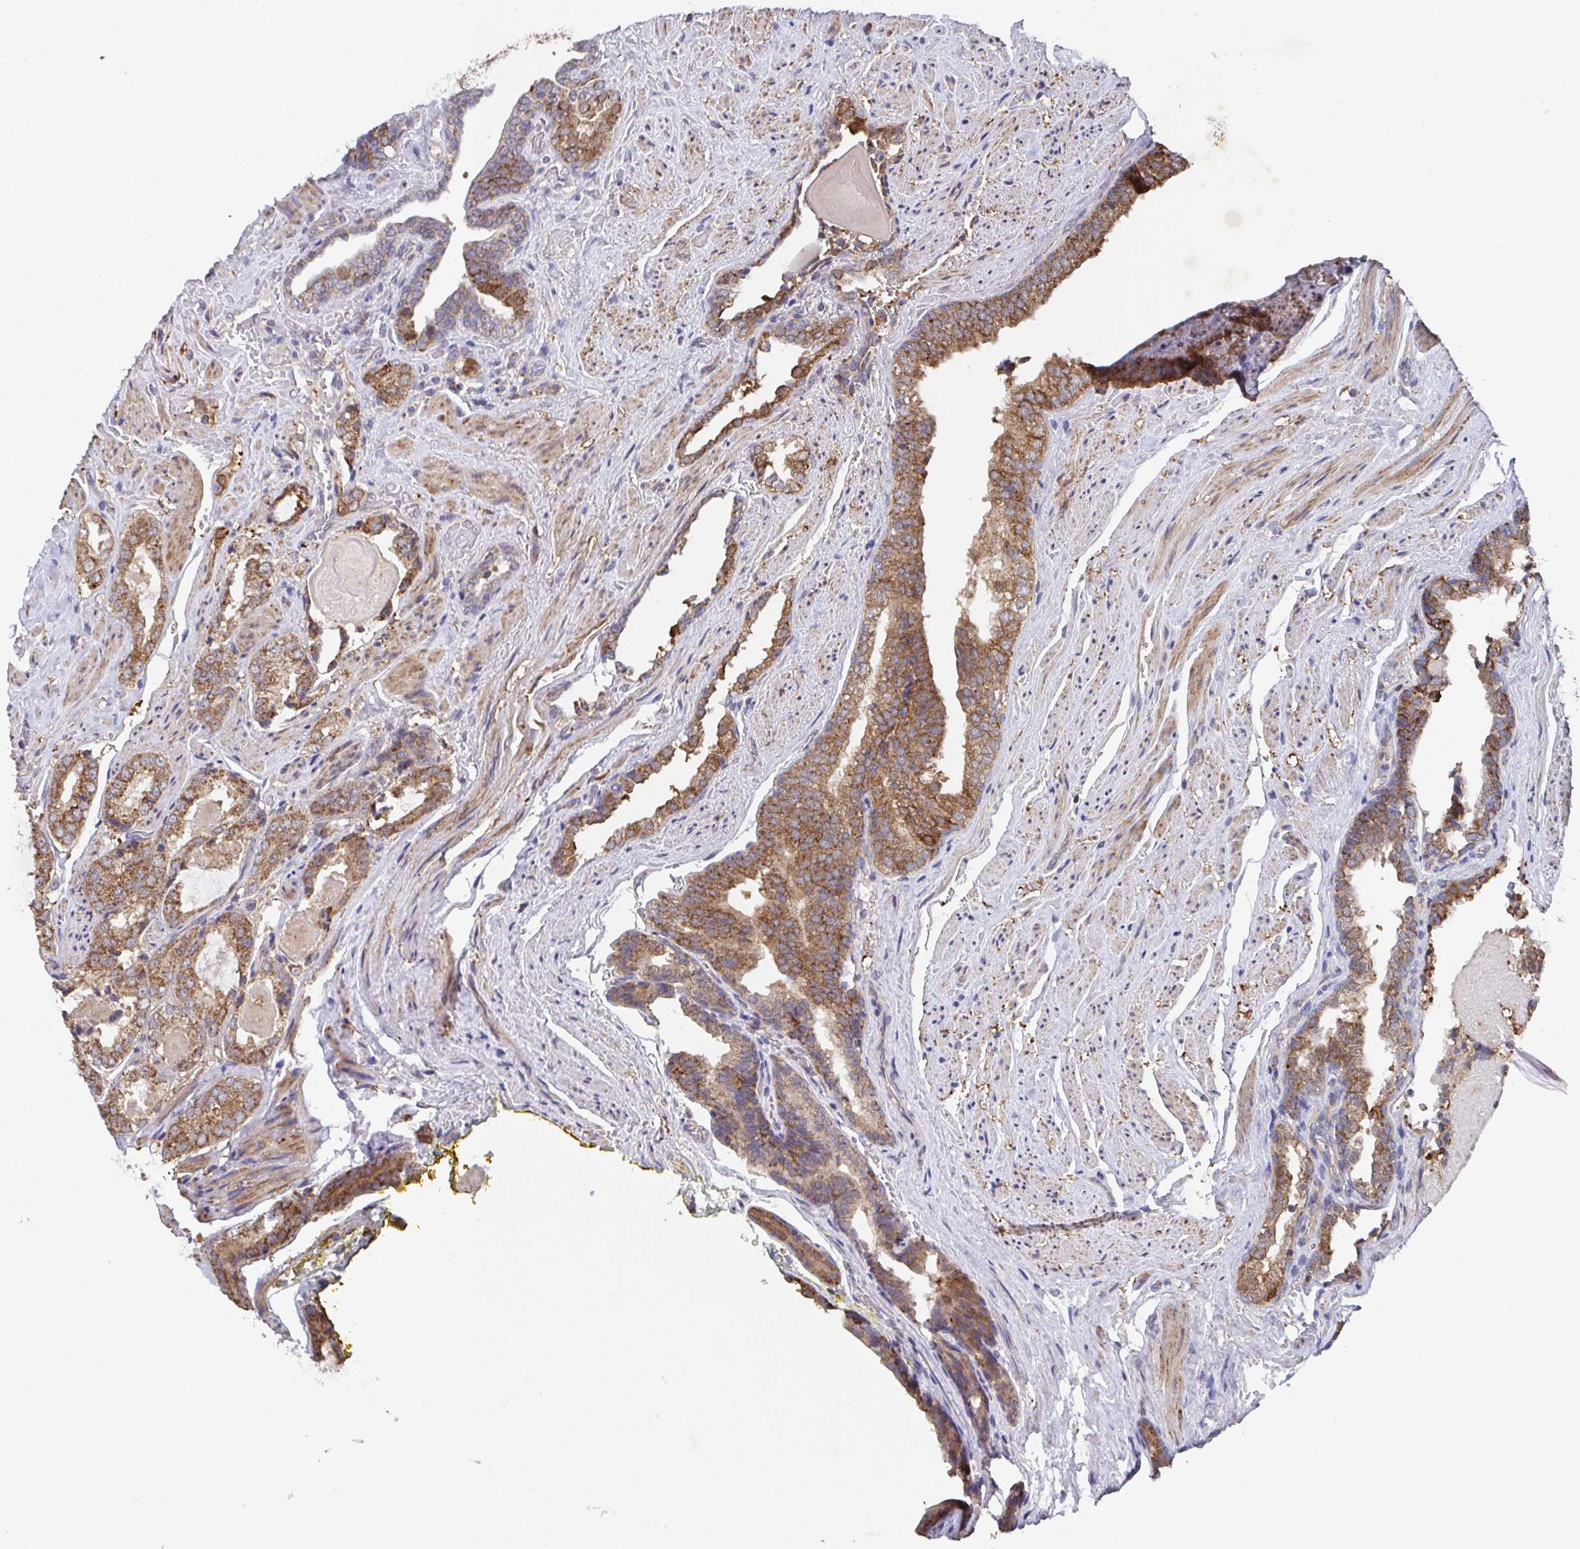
{"staining": {"intensity": "moderate", "quantity": ">75%", "location": "cytoplasmic/membranous"}, "tissue": "prostate cancer", "cell_type": "Tumor cells", "image_type": "cancer", "snomed": [{"axis": "morphology", "description": "Adenocarcinoma, High grade"}, {"axis": "topography", "description": "Prostate"}], "caption": "Tumor cells reveal medium levels of moderate cytoplasmic/membranous positivity in approximately >75% of cells in human prostate cancer. The protein is stained brown, and the nuclei are stained in blue (DAB IHC with brightfield microscopy, high magnification).", "gene": "MT-ND3", "patient": {"sex": "male", "age": 65}}